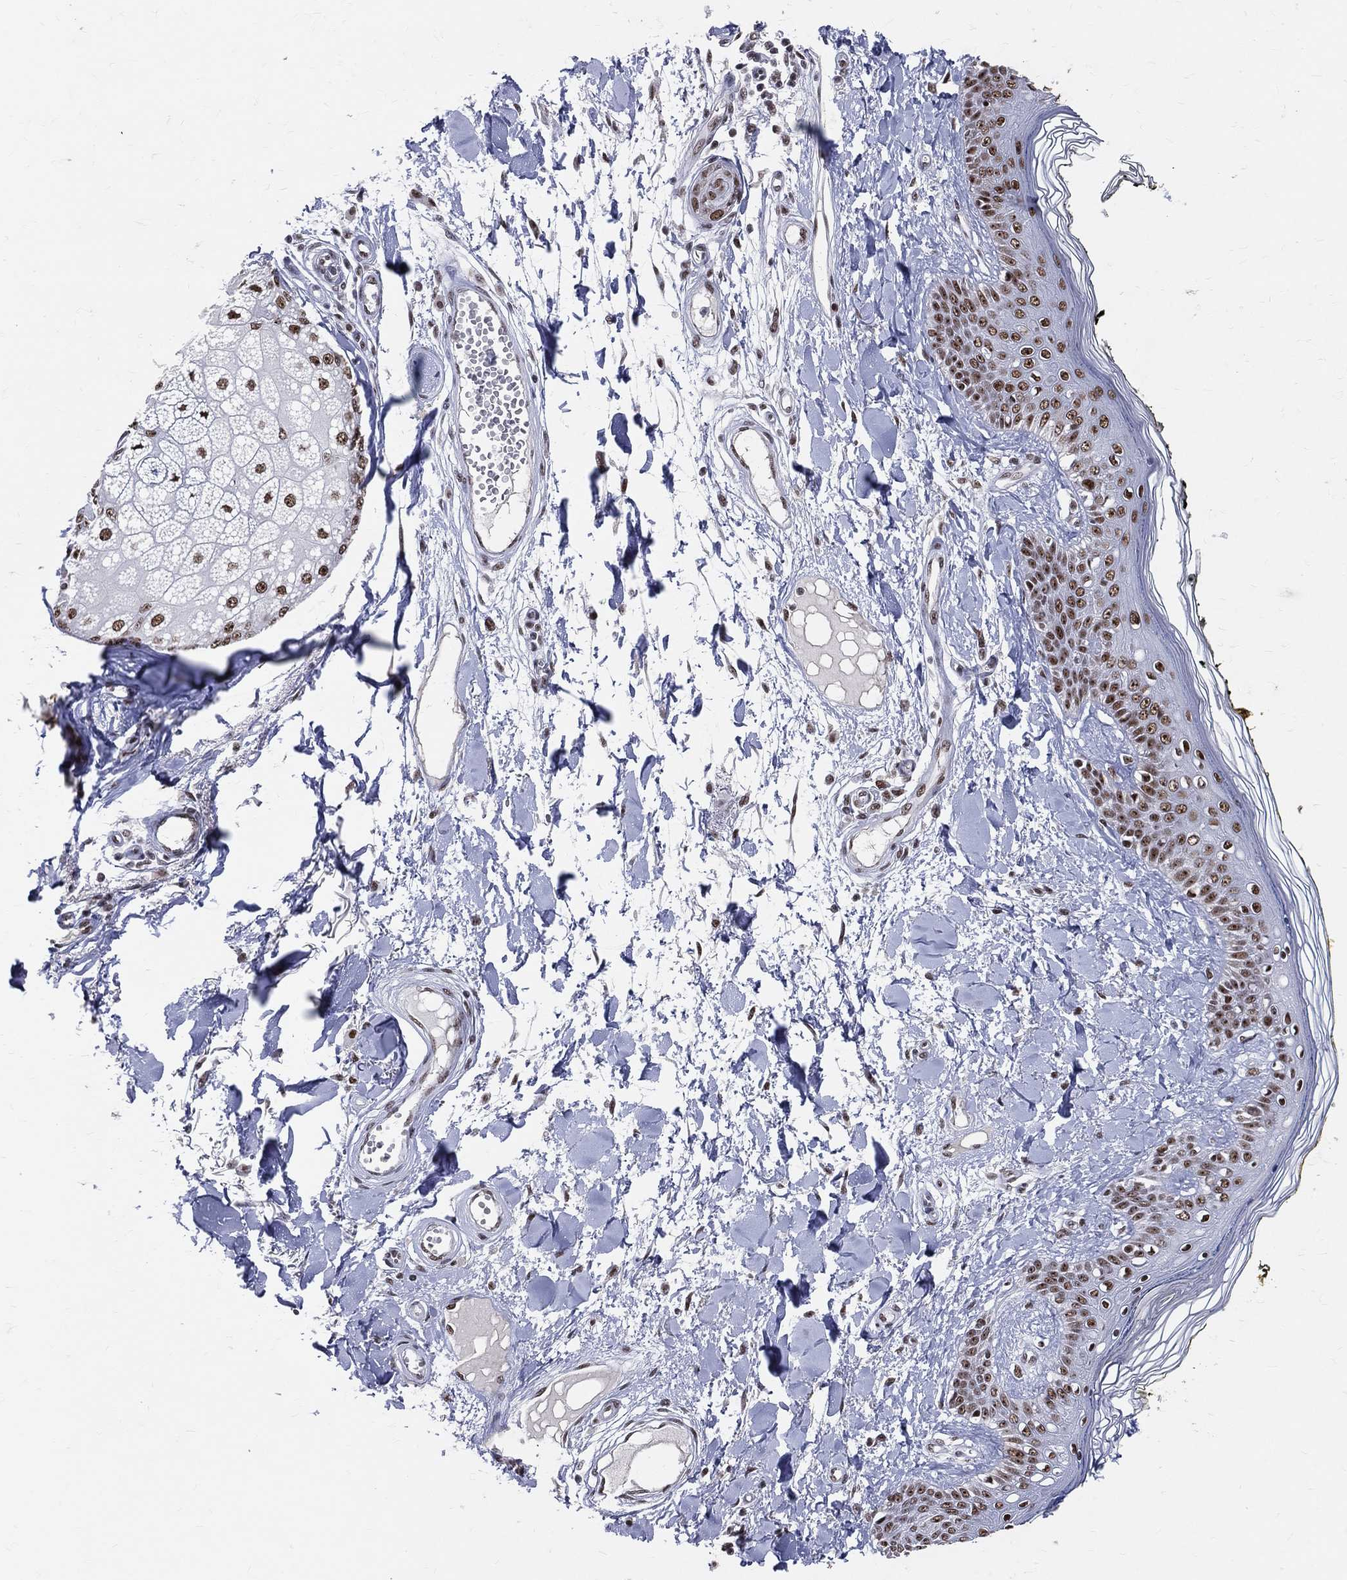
{"staining": {"intensity": "weak", "quantity": "<25%", "location": "nuclear"}, "tissue": "skin", "cell_type": "Fibroblasts", "image_type": "normal", "snomed": [{"axis": "morphology", "description": "Normal tissue, NOS"}, {"axis": "topography", "description": "Skin"}], "caption": "IHC of normal skin shows no expression in fibroblasts.", "gene": "CDK7", "patient": {"sex": "male", "age": 76}}